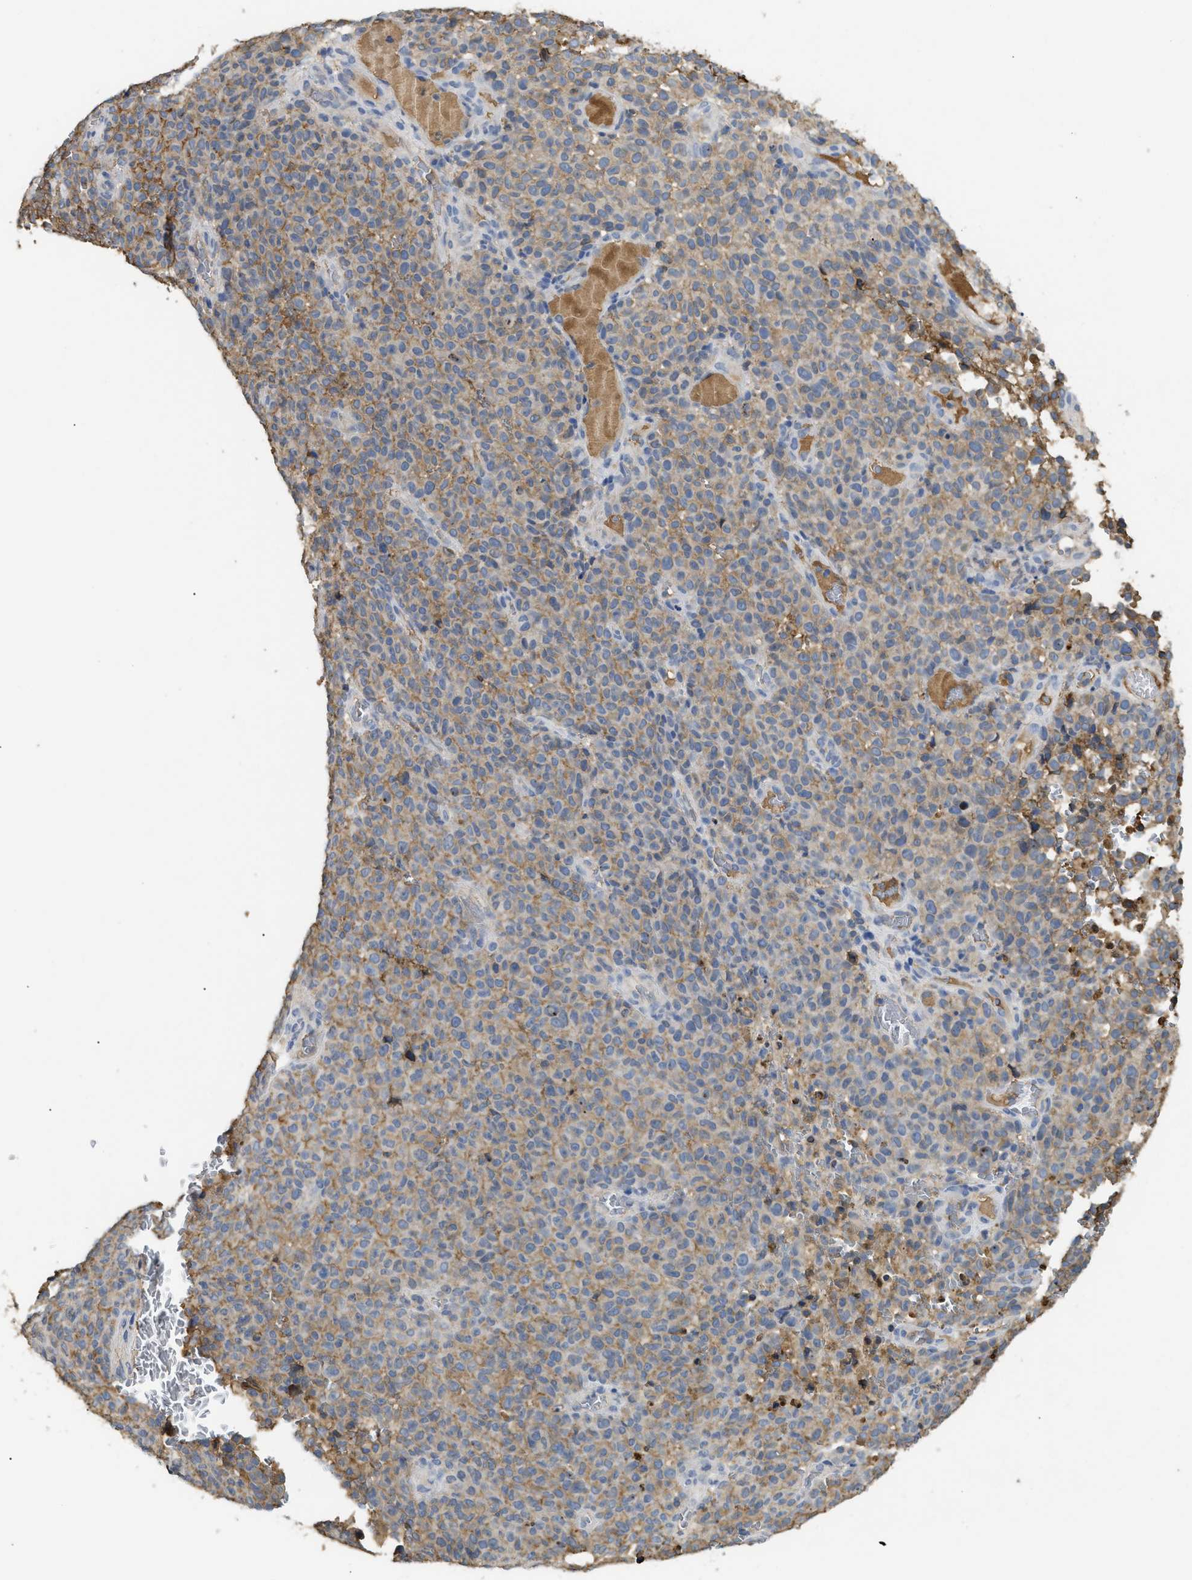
{"staining": {"intensity": "moderate", "quantity": "25%-75%", "location": "cytoplasmic/membranous"}, "tissue": "melanoma", "cell_type": "Tumor cells", "image_type": "cancer", "snomed": [{"axis": "morphology", "description": "Malignant melanoma, NOS"}, {"axis": "topography", "description": "Skin"}], "caption": "Tumor cells show medium levels of moderate cytoplasmic/membranous positivity in approximately 25%-75% of cells in human malignant melanoma. (Brightfield microscopy of DAB IHC at high magnification).", "gene": "ANXA4", "patient": {"sex": "female", "age": 82}}